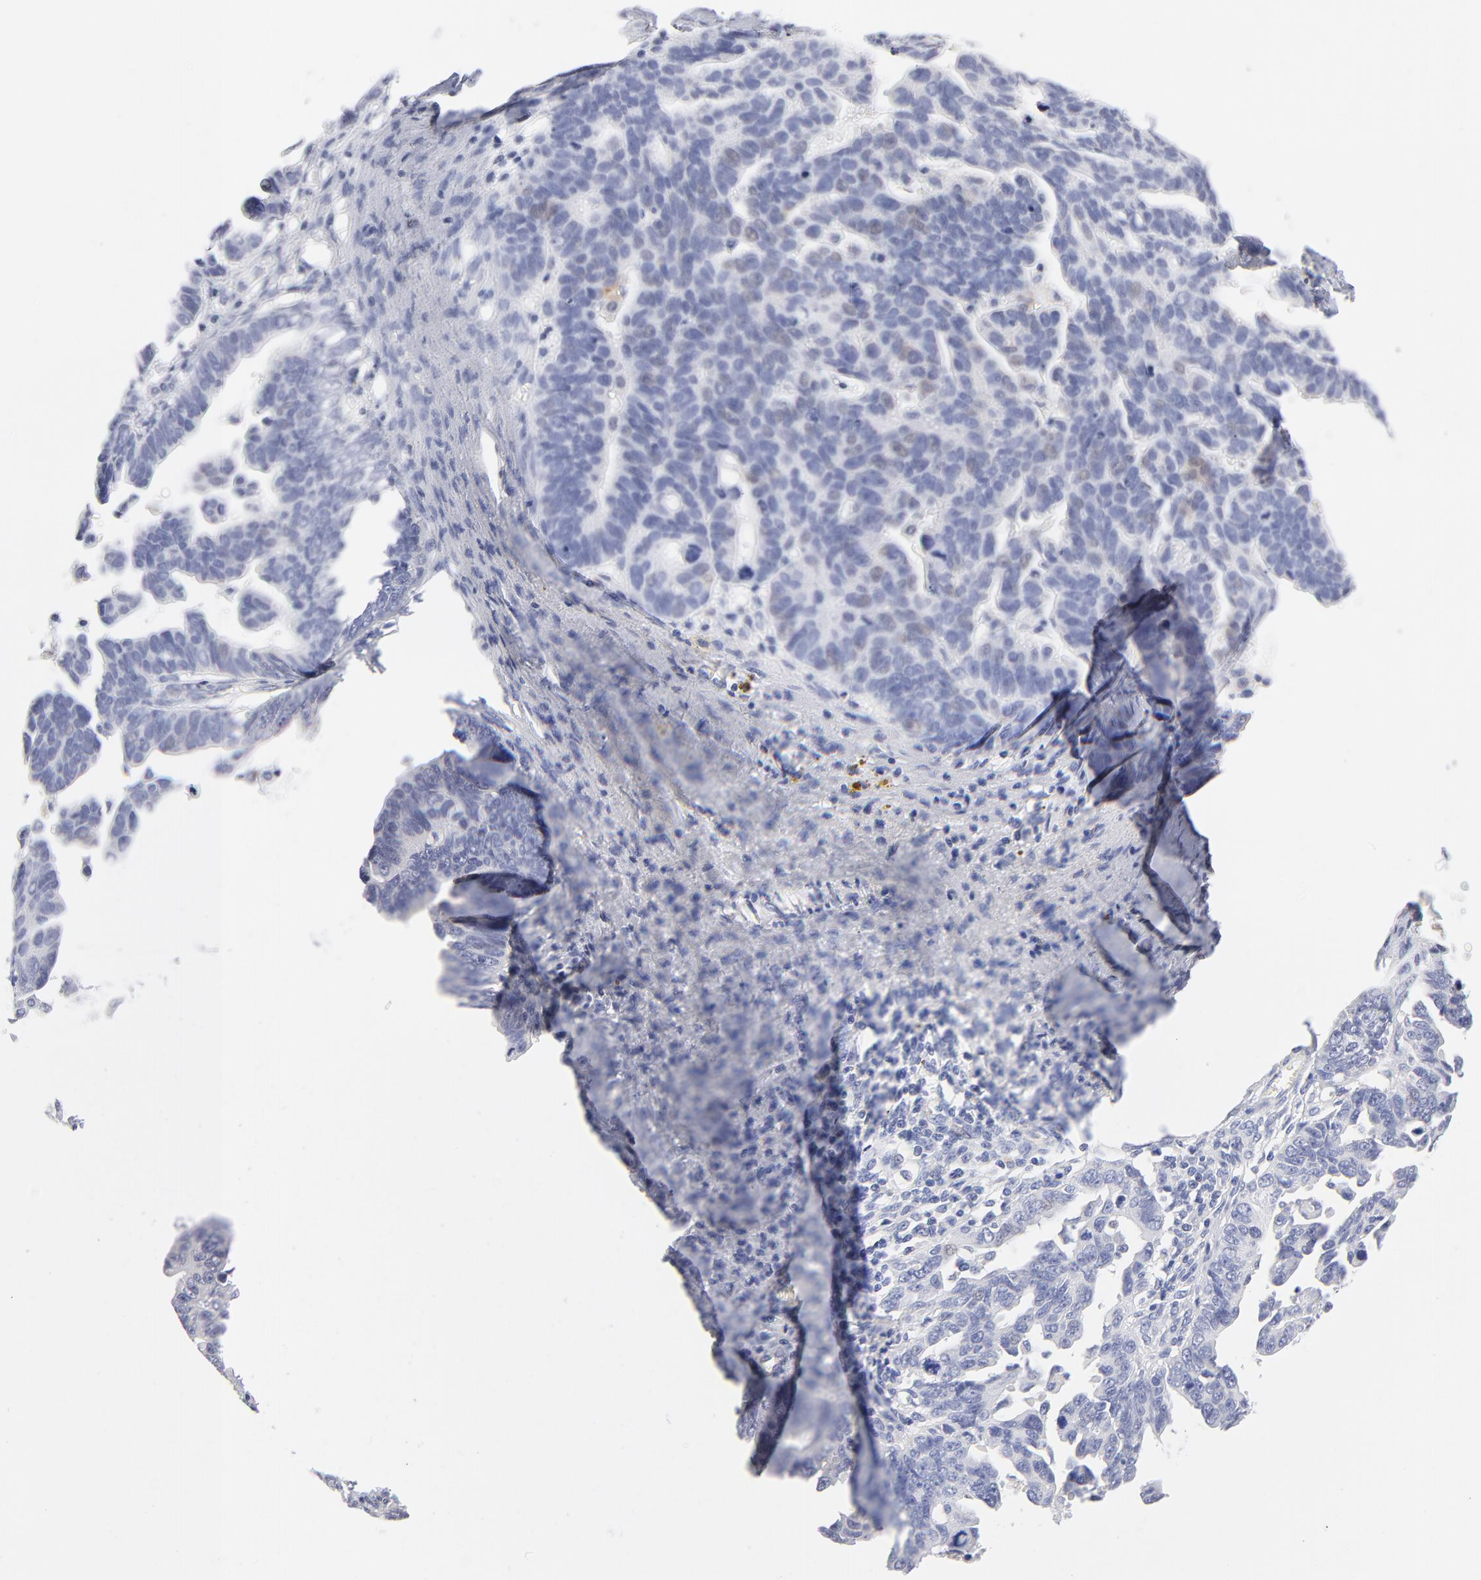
{"staining": {"intensity": "negative", "quantity": "none", "location": "none"}, "tissue": "ovarian cancer", "cell_type": "Tumor cells", "image_type": "cancer", "snomed": [{"axis": "morphology", "description": "Carcinoma, endometroid"}, {"axis": "morphology", "description": "Cystadenocarcinoma, serous, NOS"}, {"axis": "topography", "description": "Ovary"}], "caption": "Immunohistochemical staining of human ovarian cancer reveals no significant positivity in tumor cells.", "gene": "RPL3", "patient": {"sex": "female", "age": 45}}